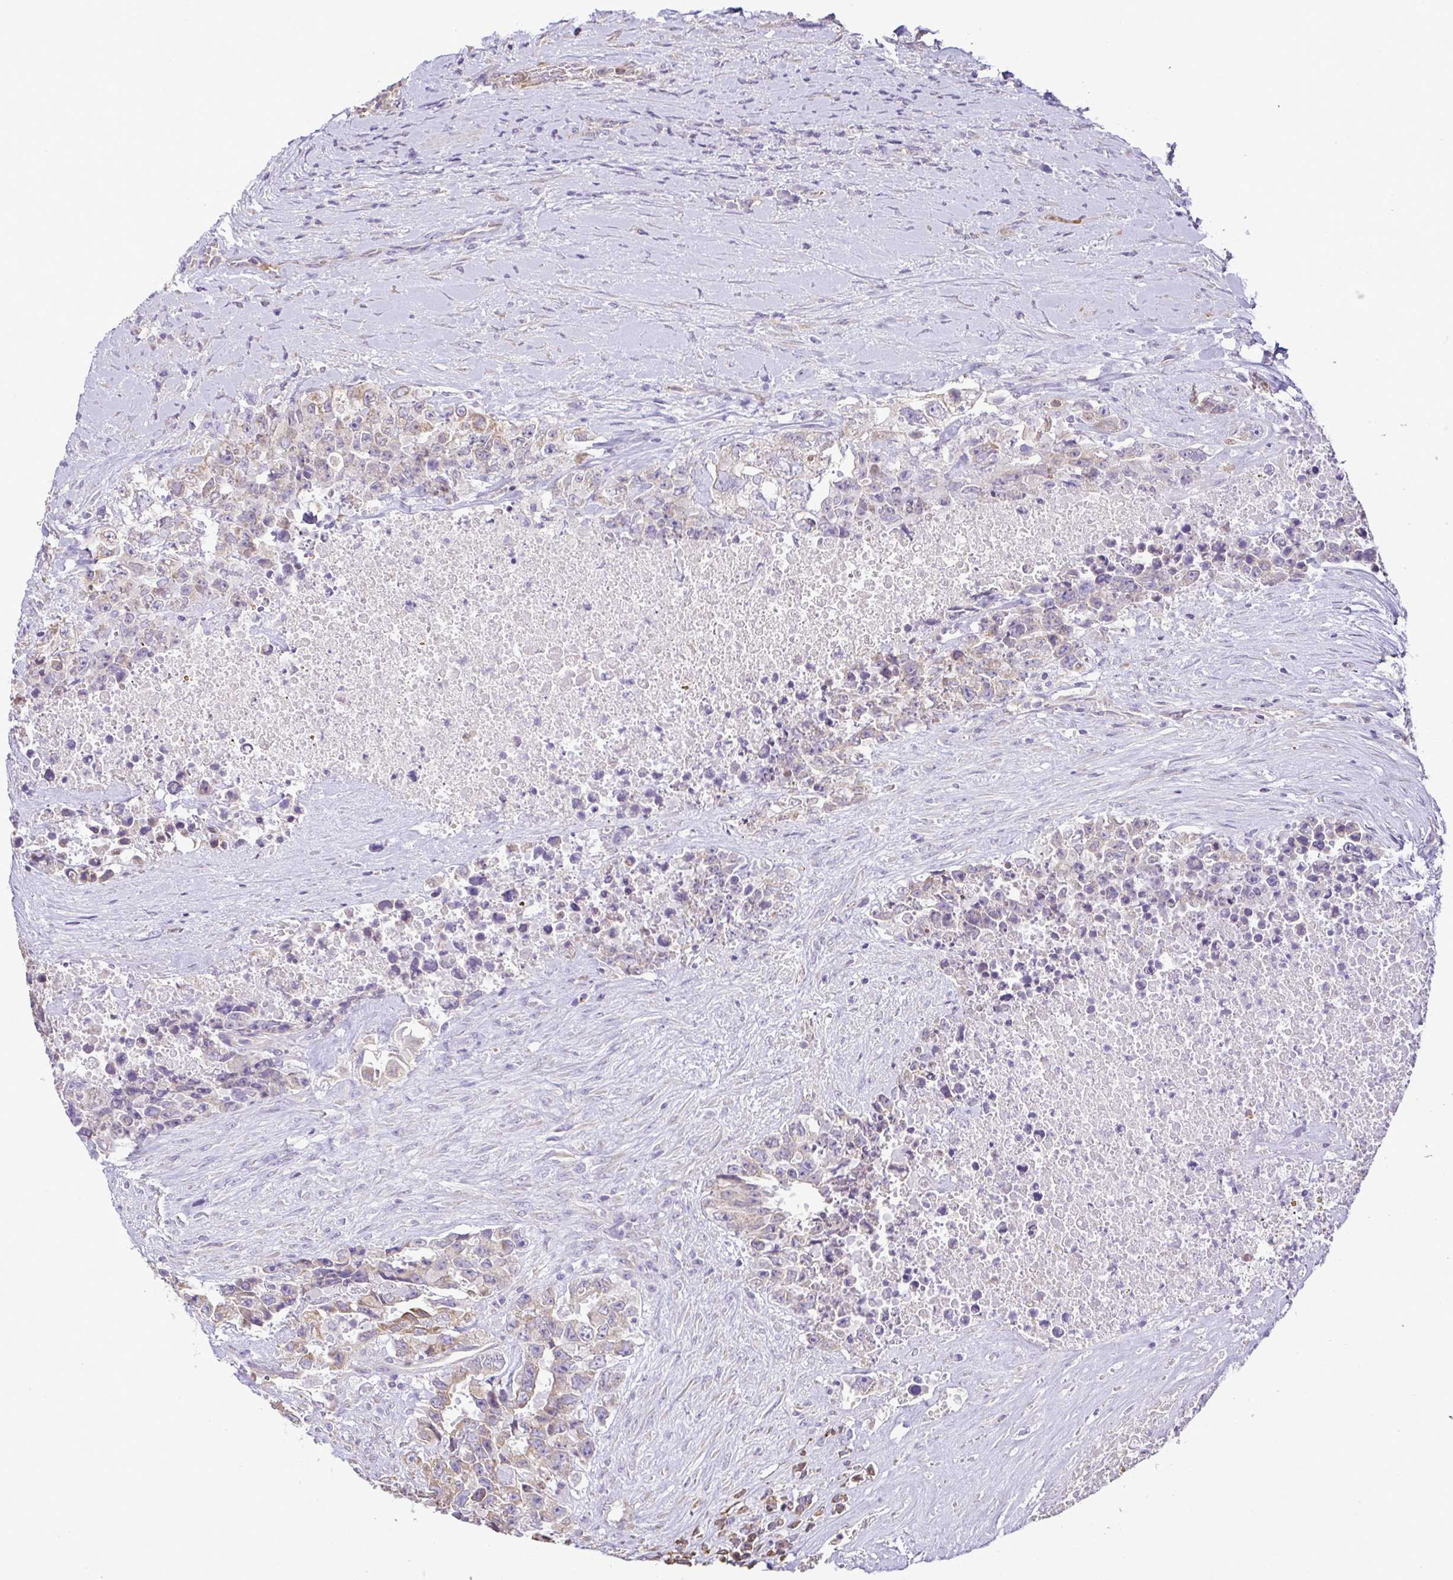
{"staining": {"intensity": "weak", "quantity": "<25%", "location": "cytoplasmic/membranous"}, "tissue": "testis cancer", "cell_type": "Tumor cells", "image_type": "cancer", "snomed": [{"axis": "morphology", "description": "Carcinoma, Embryonal, NOS"}, {"axis": "topography", "description": "Testis"}], "caption": "High power microscopy image of an immunohistochemistry (IHC) image of testis embryonal carcinoma, revealing no significant staining in tumor cells.", "gene": "MYL10", "patient": {"sex": "male", "age": 24}}